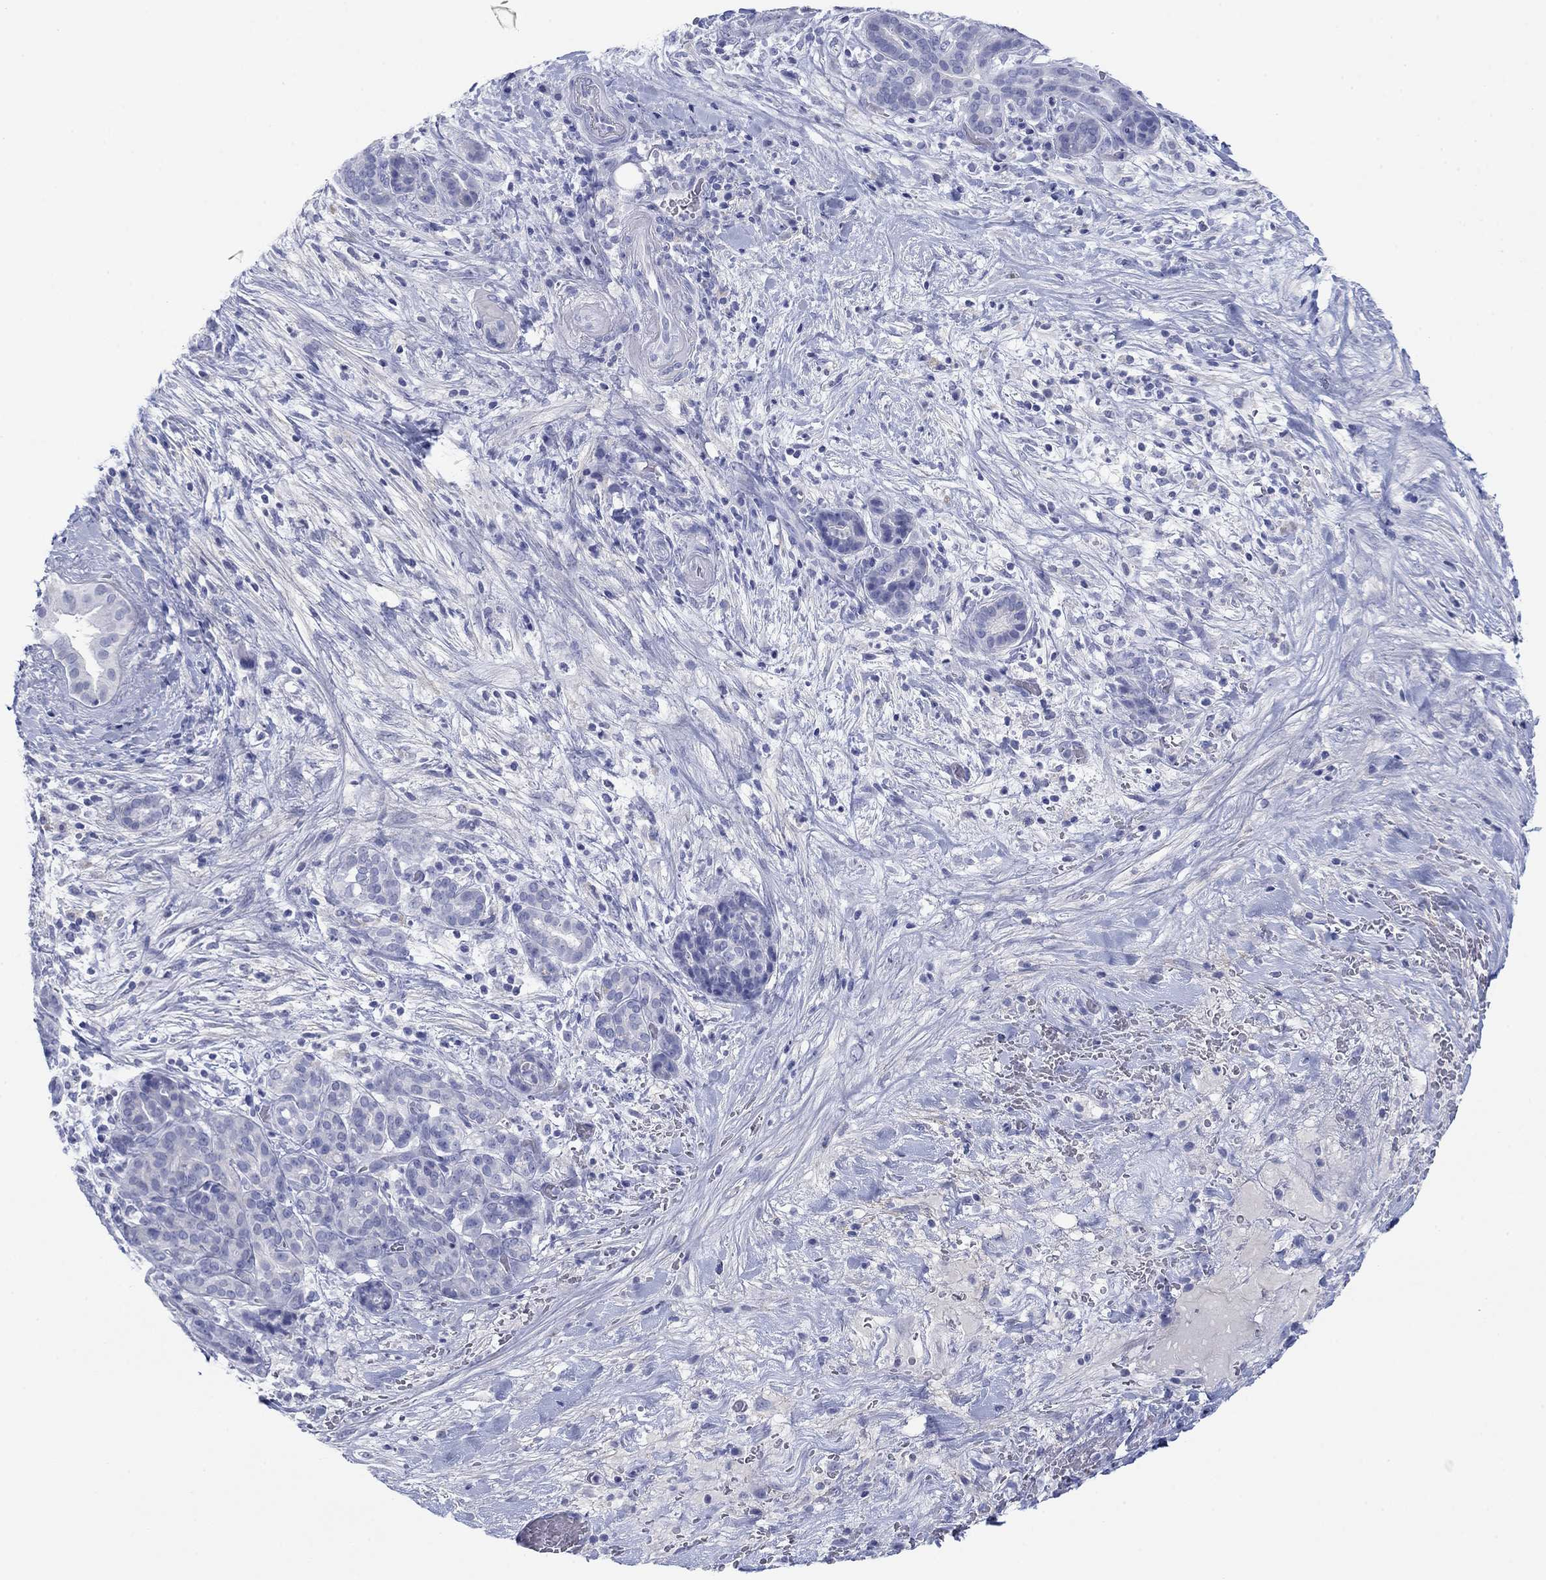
{"staining": {"intensity": "negative", "quantity": "none", "location": "none"}, "tissue": "pancreatic cancer", "cell_type": "Tumor cells", "image_type": "cancer", "snomed": [{"axis": "morphology", "description": "Adenocarcinoma, NOS"}, {"axis": "topography", "description": "Pancreas"}], "caption": "IHC photomicrograph of pancreatic adenocarcinoma stained for a protein (brown), which shows no staining in tumor cells.", "gene": "PDYN", "patient": {"sex": "male", "age": 44}}